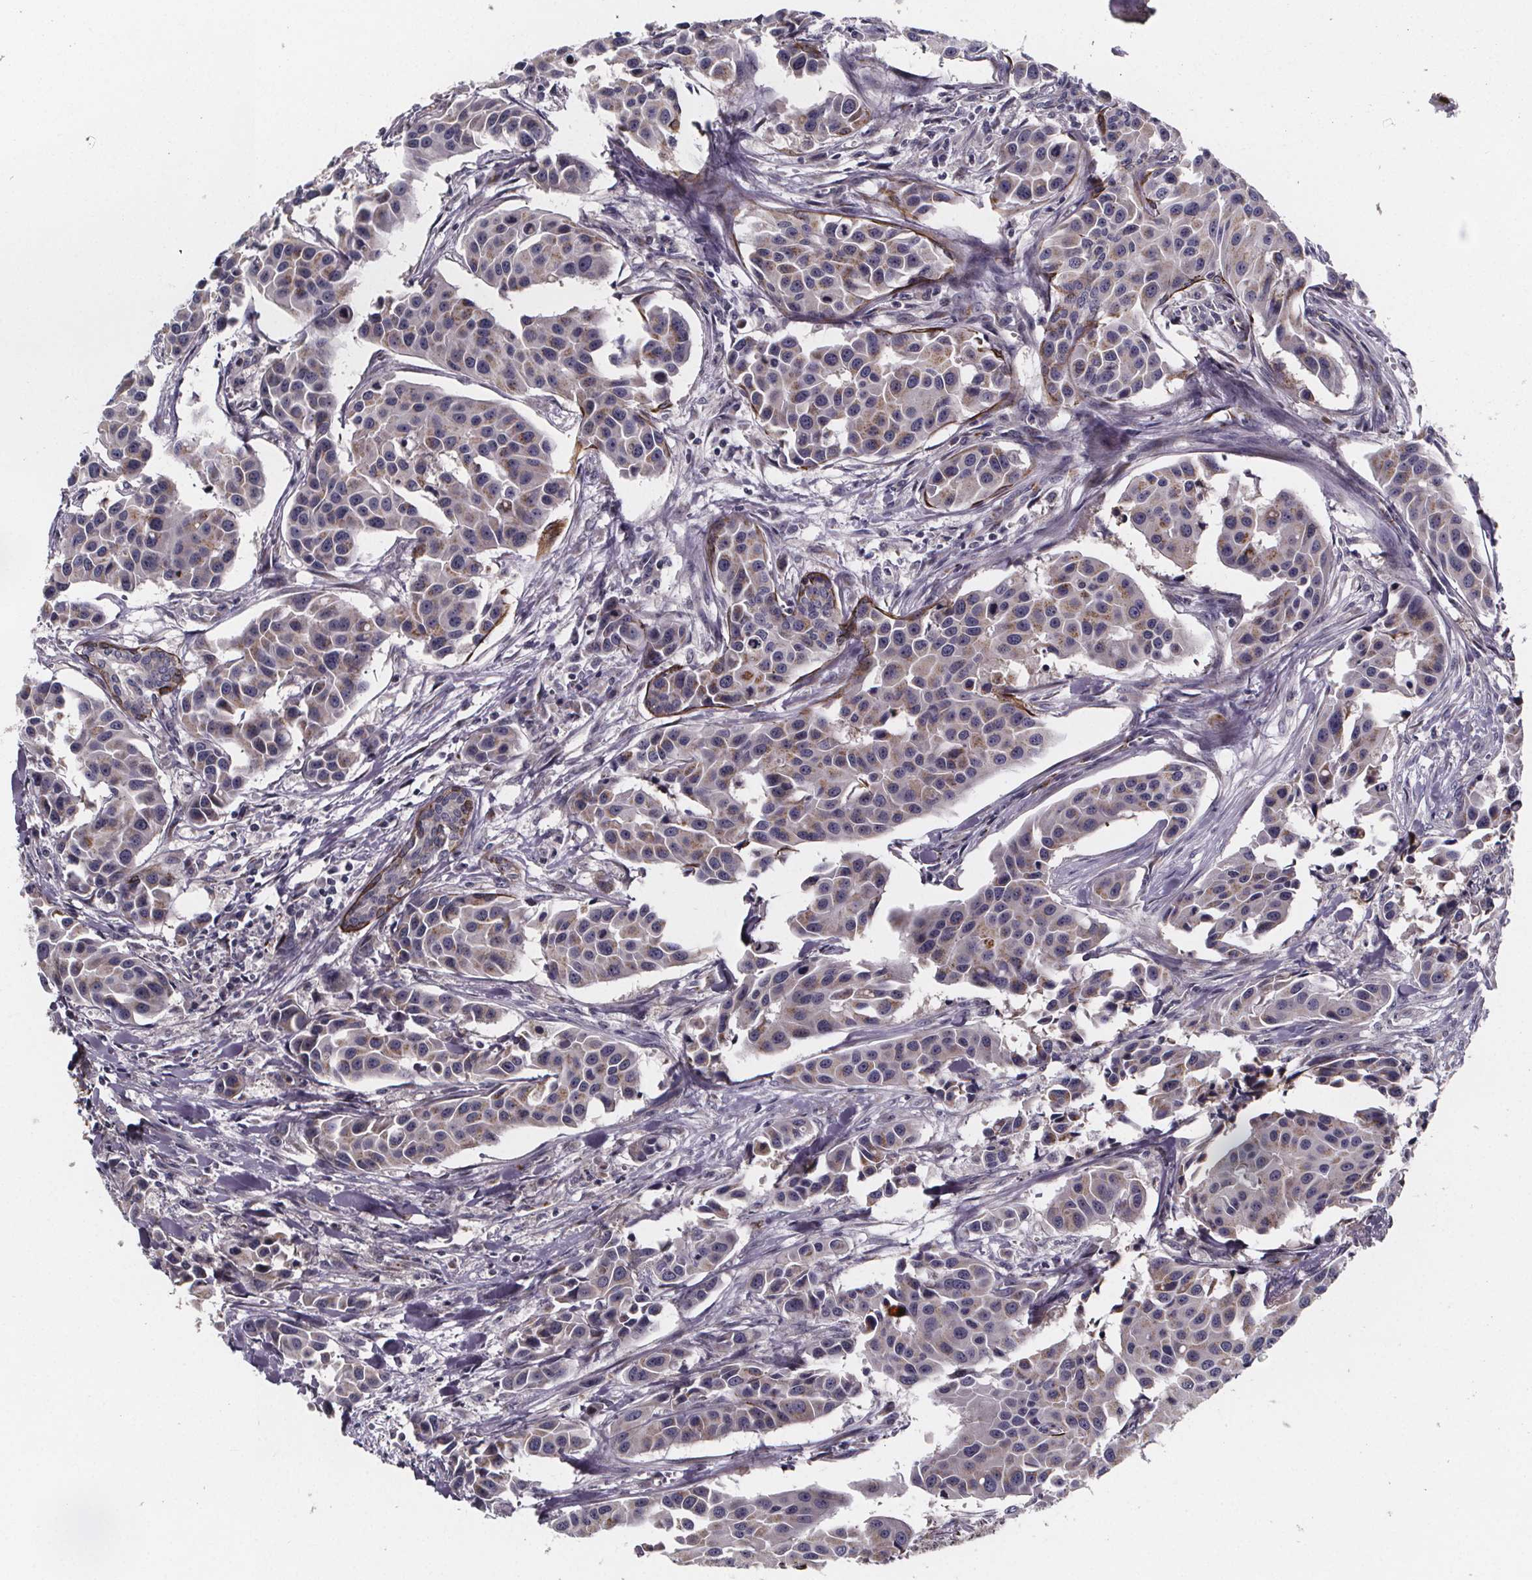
{"staining": {"intensity": "moderate", "quantity": "<25%", "location": "cytoplasmic/membranous"}, "tissue": "head and neck cancer", "cell_type": "Tumor cells", "image_type": "cancer", "snomed": [{"axis": "morphology", "description": "Adenocarcinoma, NOS"}, {"axis": "topography", "description": "Head-Neck"}], "caption": "Moderate cytoplasmic/membranous expression for a protein is identified in approximately <25% of tumor cells of head and neck cancer using immunohistochemistry.", "gene": "NDST1", "patient": {"sex": "male", "age": 76}}